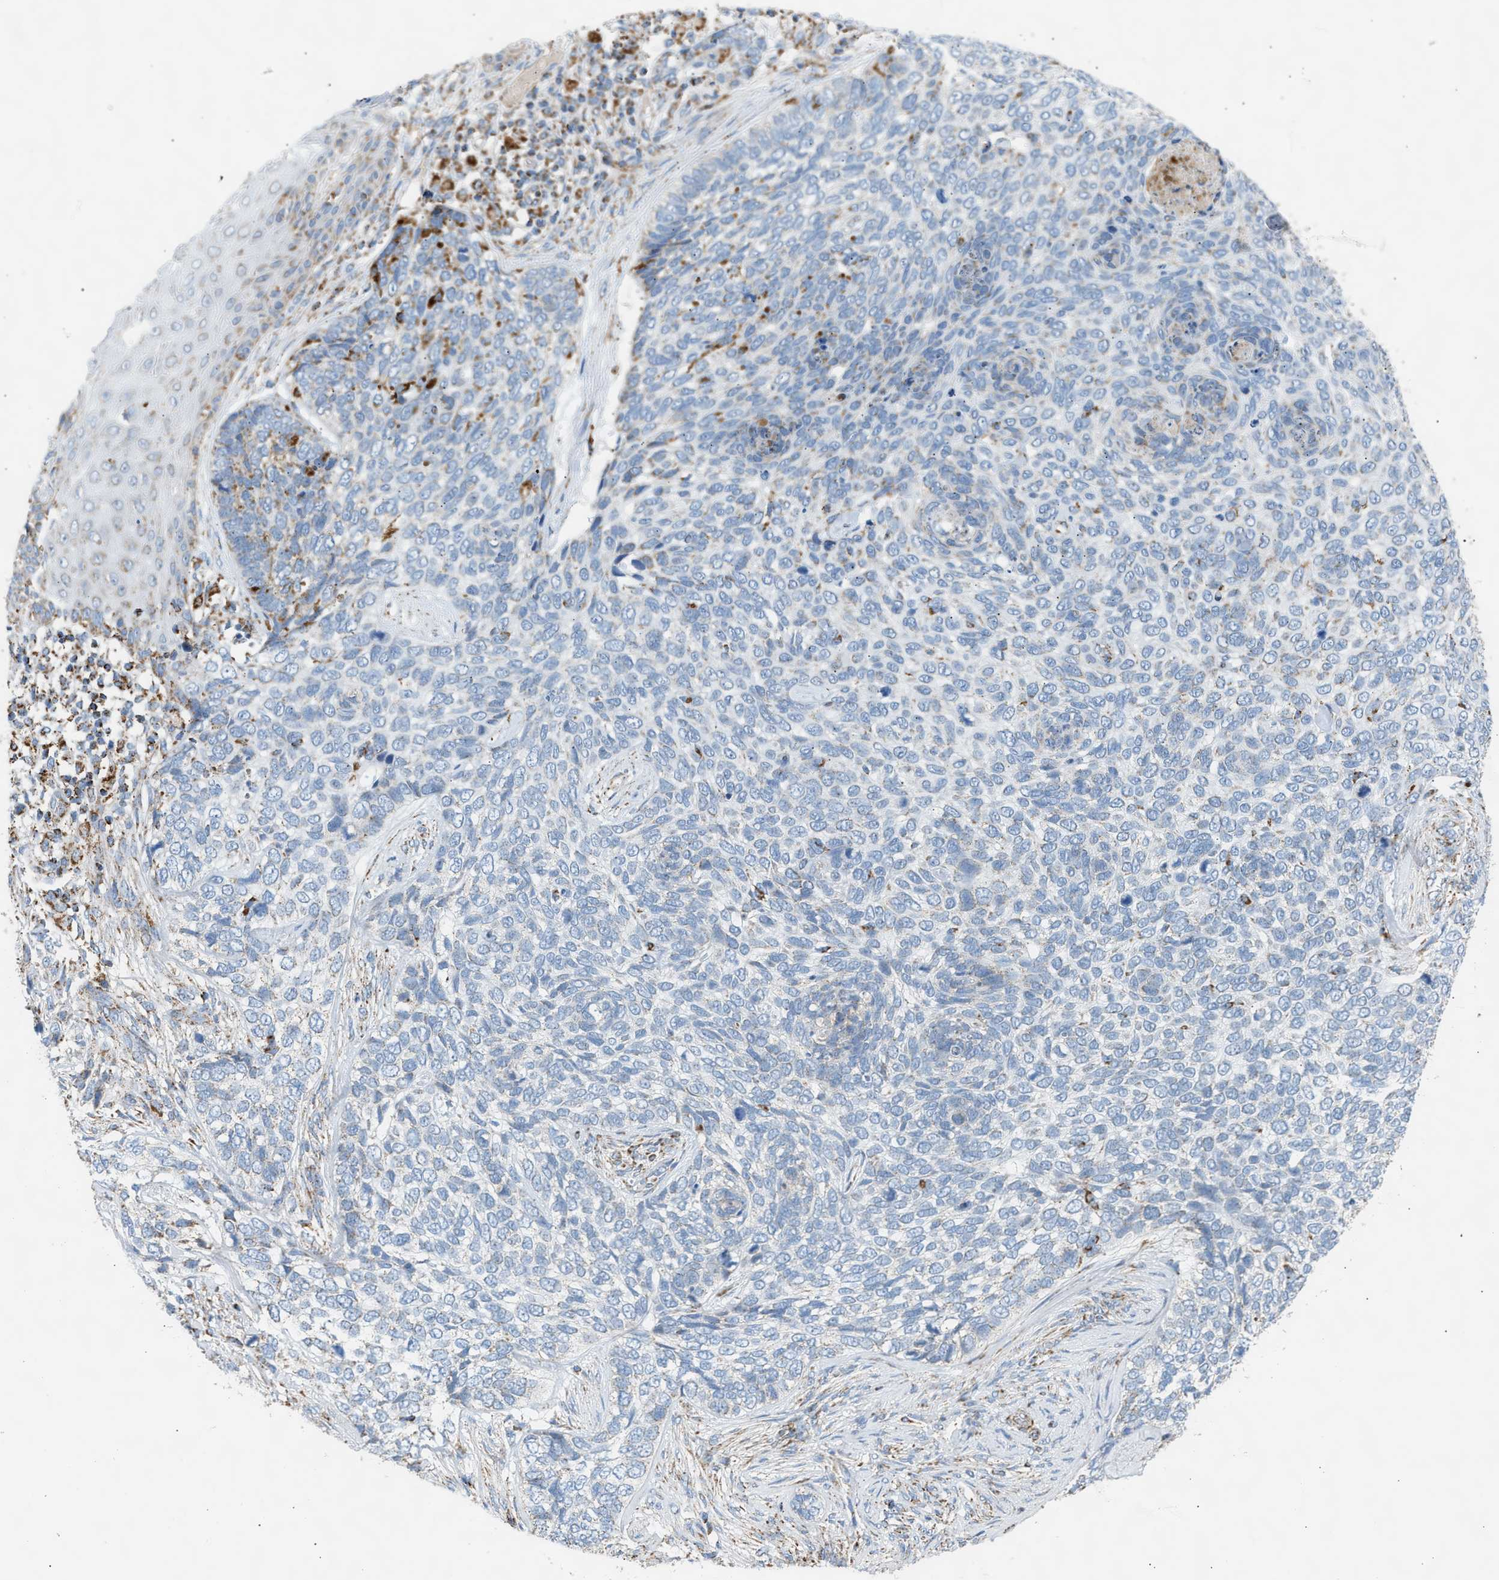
{"staining": {"intensity": "negative", "quantity": "none", "location": "none"}, "tissue": "skin cancer", "cell_type": "Tumor cells", "image_type": "cancer", "snomed": [{"axis": "morphology", "description": "Basal cell carcinoma"}, {"axis": "topography", "description": "Skin"}], "caption": "This is an immunohistochemistry (IHC) image of skin cancer. There is no expression in tumor cells.", "gene": "OGDH", "patient": {"sex": "female", "age": 64}}